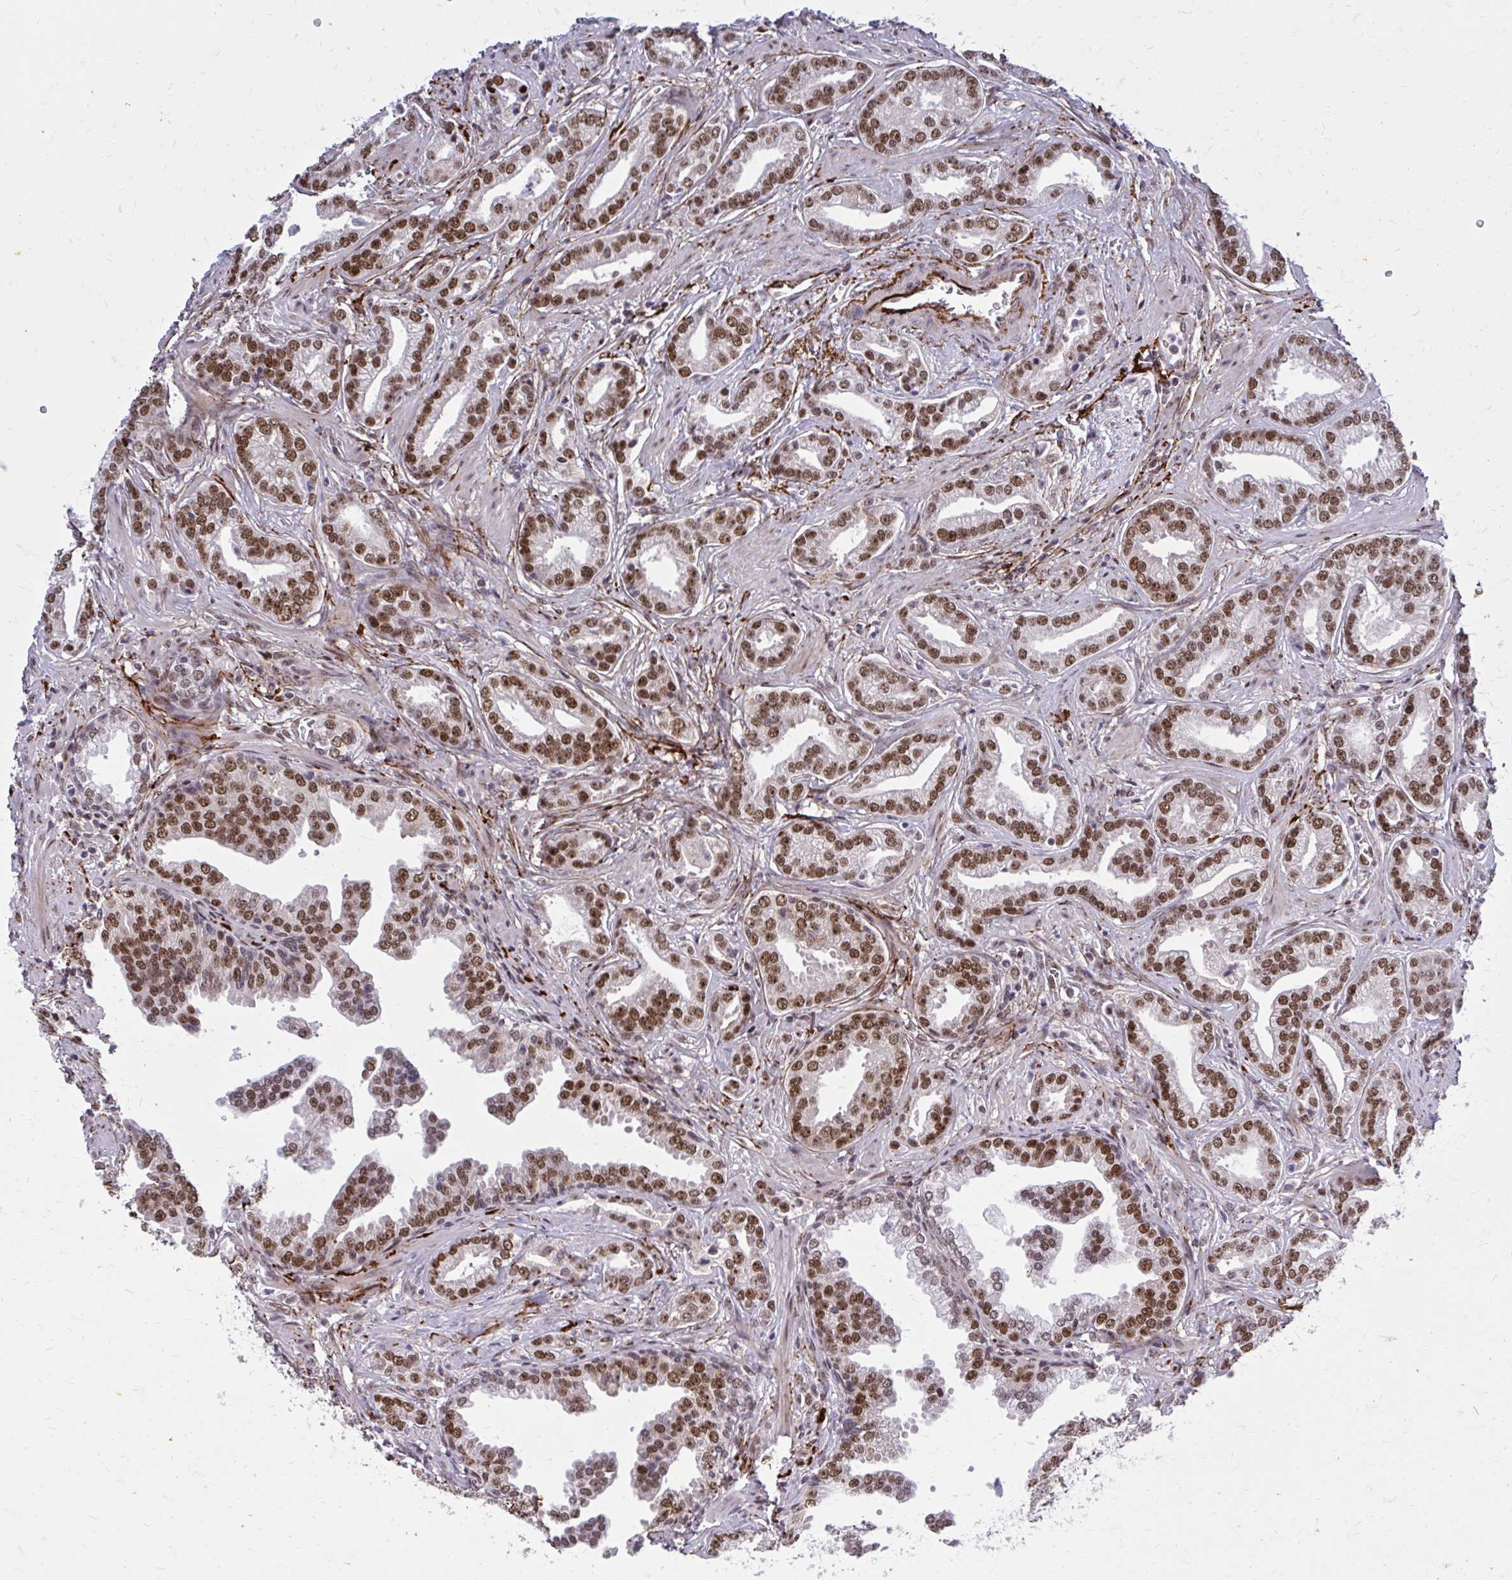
{"staining": {"intensity": "moderate", "quantity": ">75%", "location": "nuclear"}, "tissue": "prostate cancer", "cell_type": "Tumor cells", "image_type": "cancer", "snomed": [{"axis": "morphology", "description": "Adenocarcinoma, Medium grade"}, {"axis": "topography", "description": "Prostate"}], "caption": "An immunohistochemistry micrograph of tumor tissue is shown. Protein staining in brown highlights moderate nuclear positivity in medium-grade adenocarcinoma (prostate) within tumor cells.", "gene": "PSME4", "patient": {"sex": "male", "age": 57}}